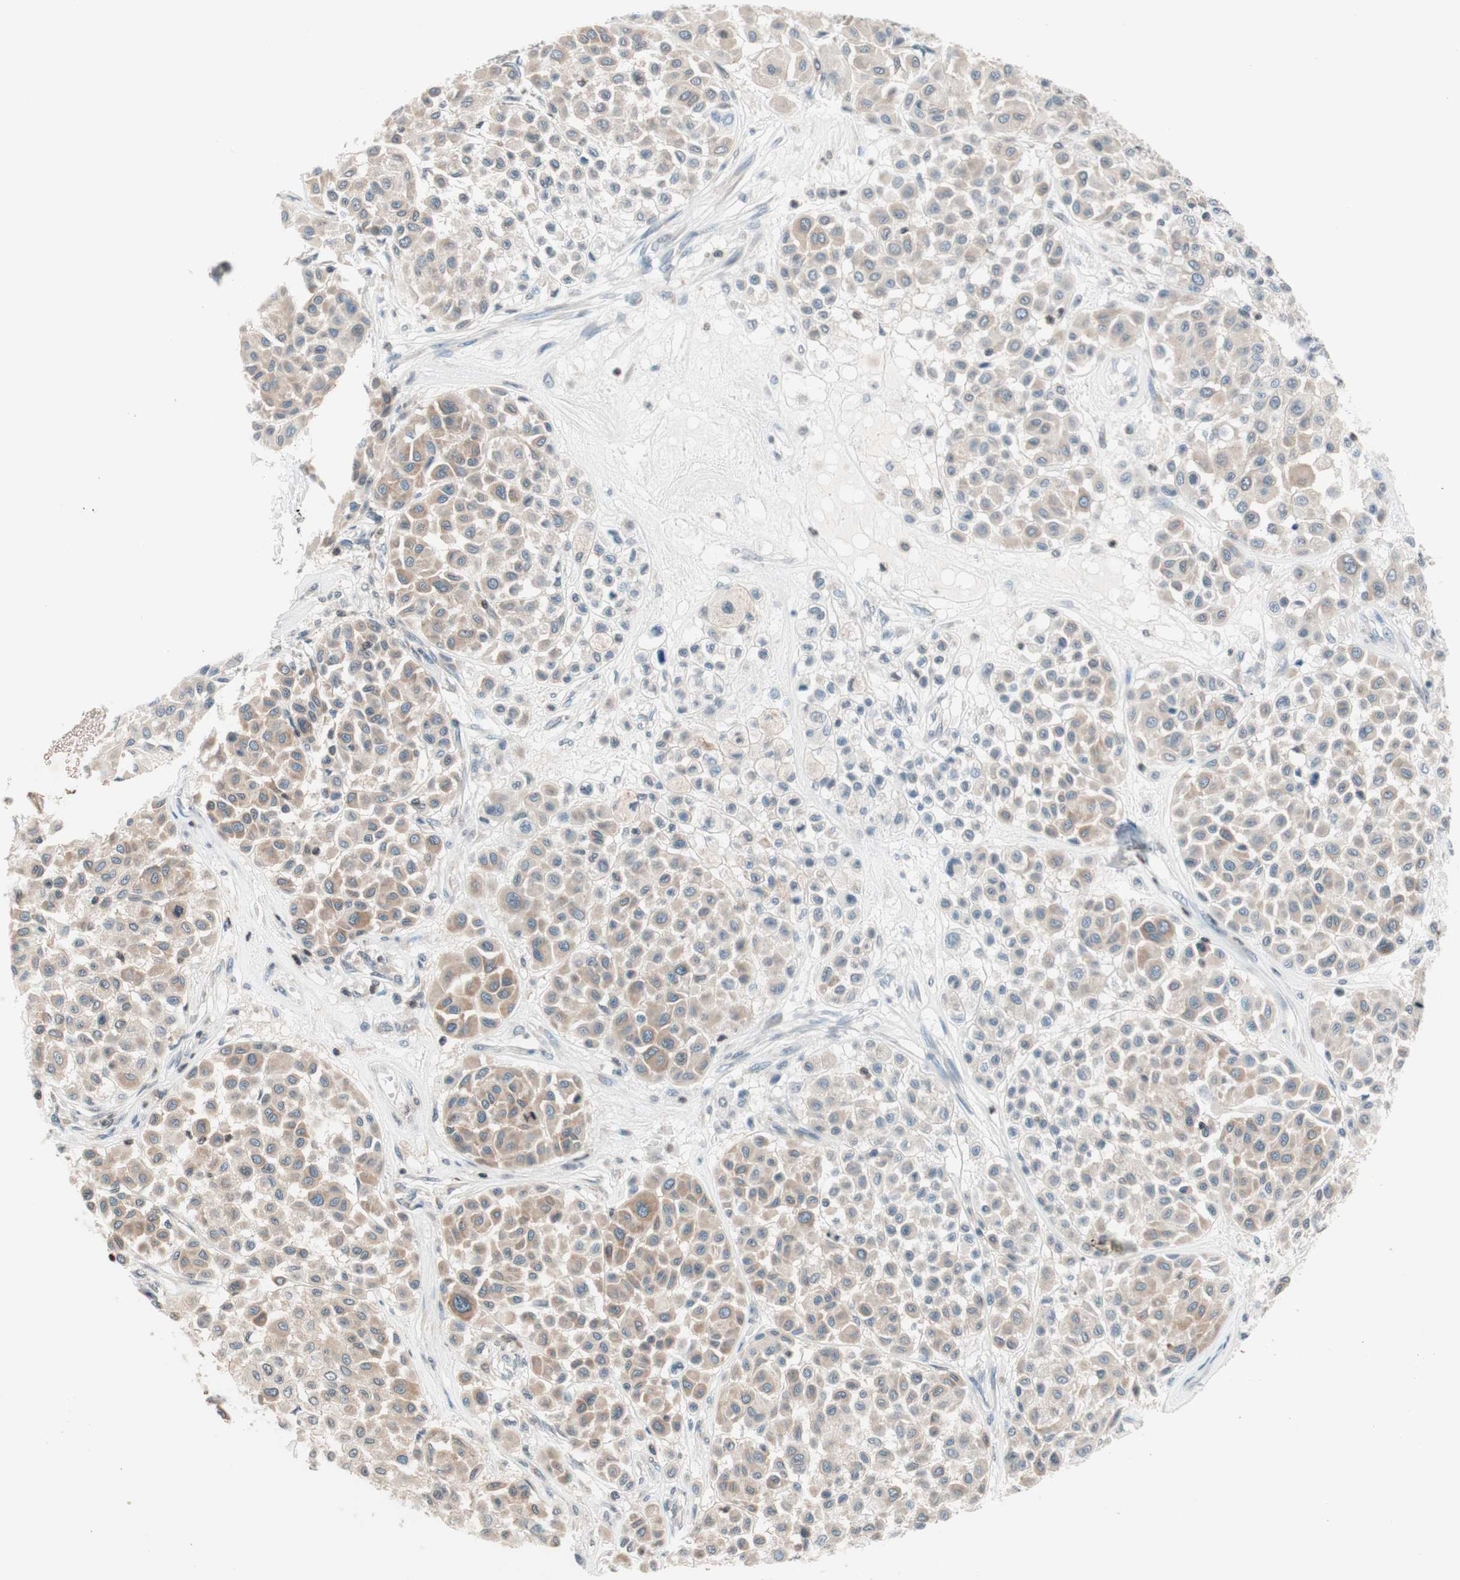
{"staining": {"intensity": "weak", "quantity": ">75%", "location": "cytoplasmic/membranous"}, "tissue": "melanoma", "cell_type": "Tumor cells", "image_type": "cancer", "snomed": [{"axis": "morphology", "description": "Malignant melanoma, Metastatic site"}, {"axis": "topography", "description": "Soft tissue"}], "caption": "Tumor cells demonstrate weak cytoplasmic/membranous expression in approximately >75% of cells in melanoma.", "gene": "WIPF1", "patient": {"sex": "male", "age": 41}}